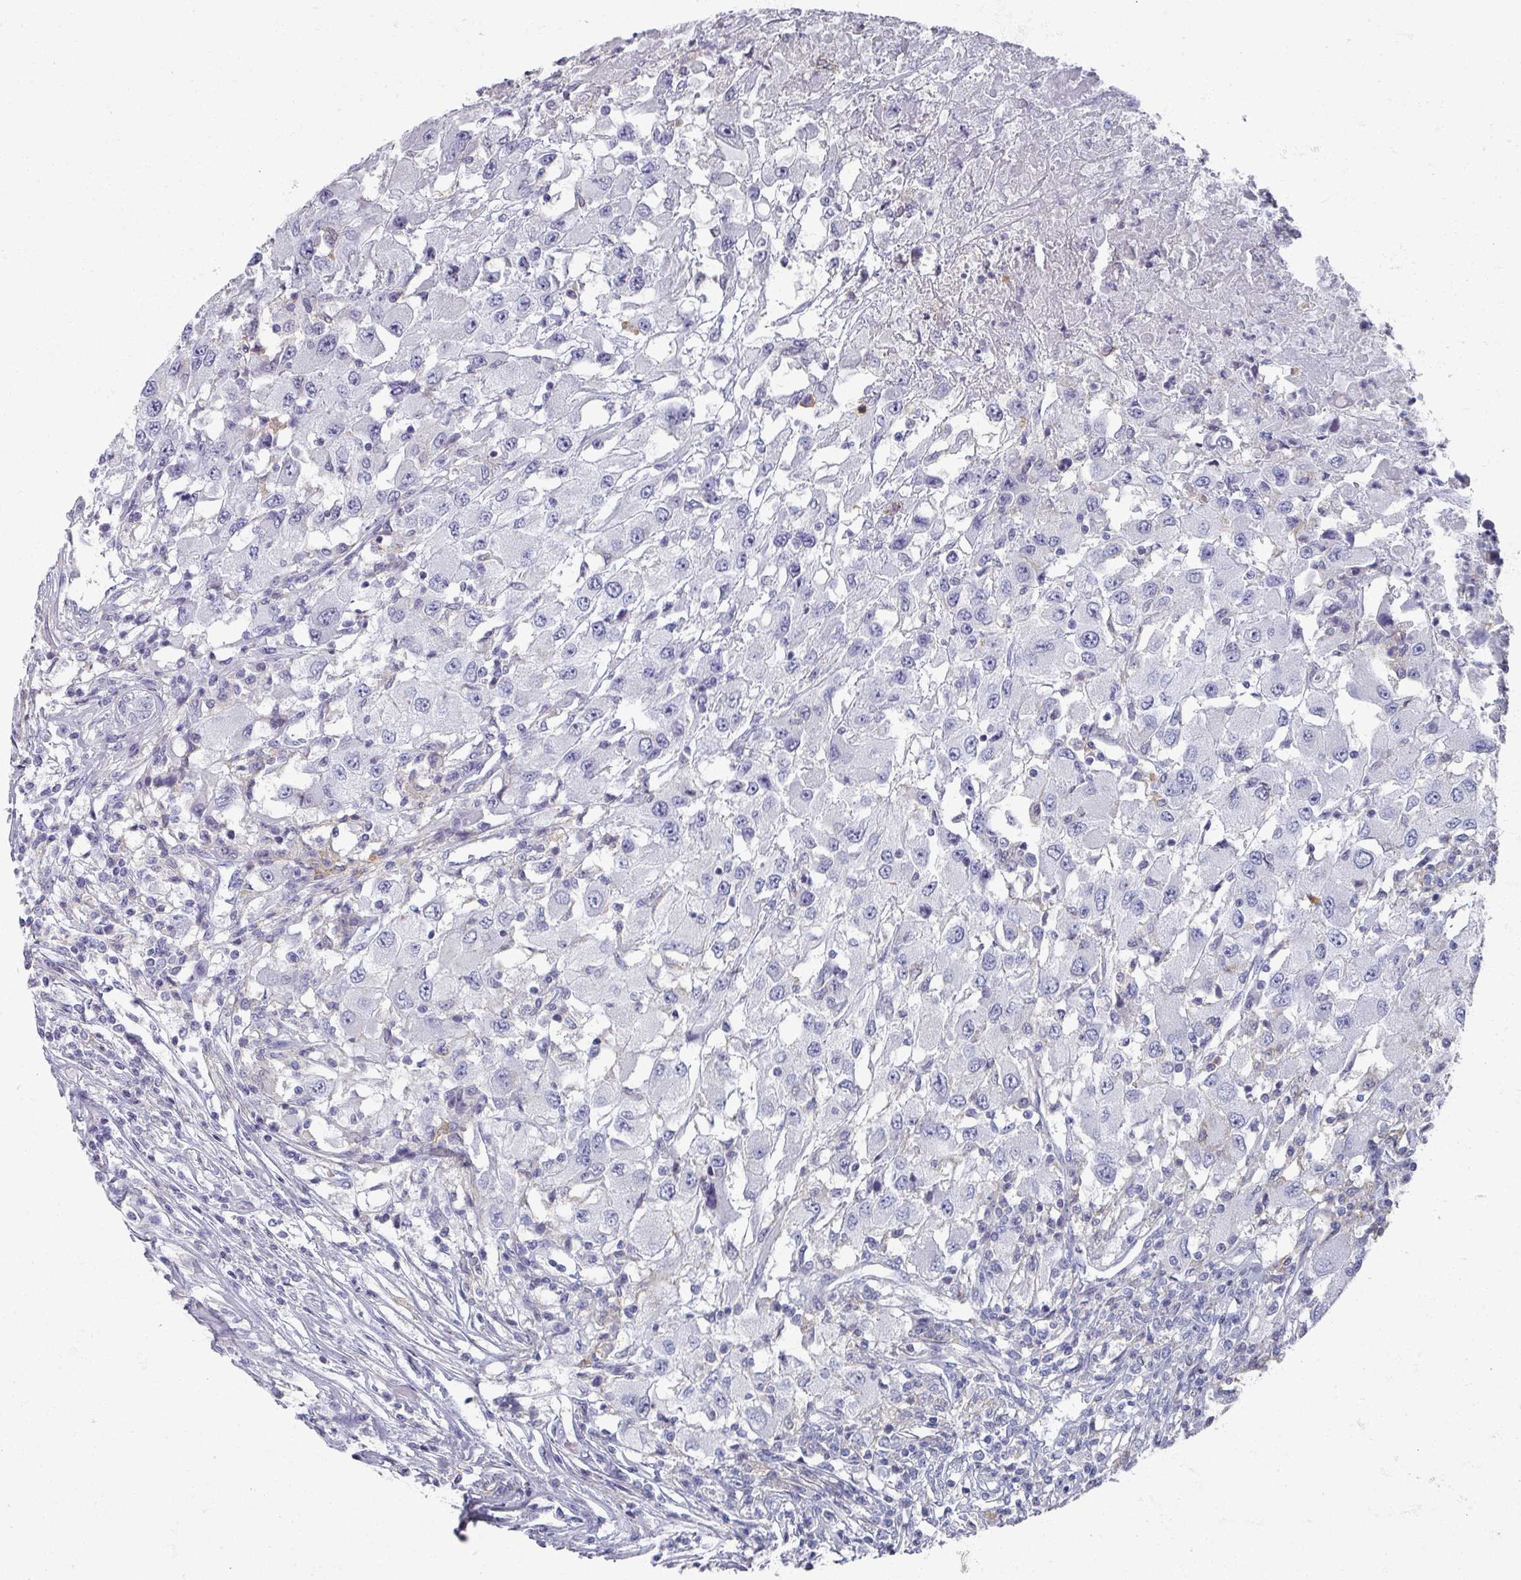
{"staining": {"intensity": "negative", "quantity": "none", "location": "none"}, "tissue": "renal cancer", "cell_type": "Tumor cells", "image_type": "cancer", "snomed": [{"axis": "morphology", "description": "Adenocarcinoma, NOS"}, {"axis": "topography", "description": "Kidney"}], "caption": "Immunohistochemistry of human renal cancer reveals no expression in tumor cells.", "gene": "OMG", "patient": {"sex": "female", "age": 67}}